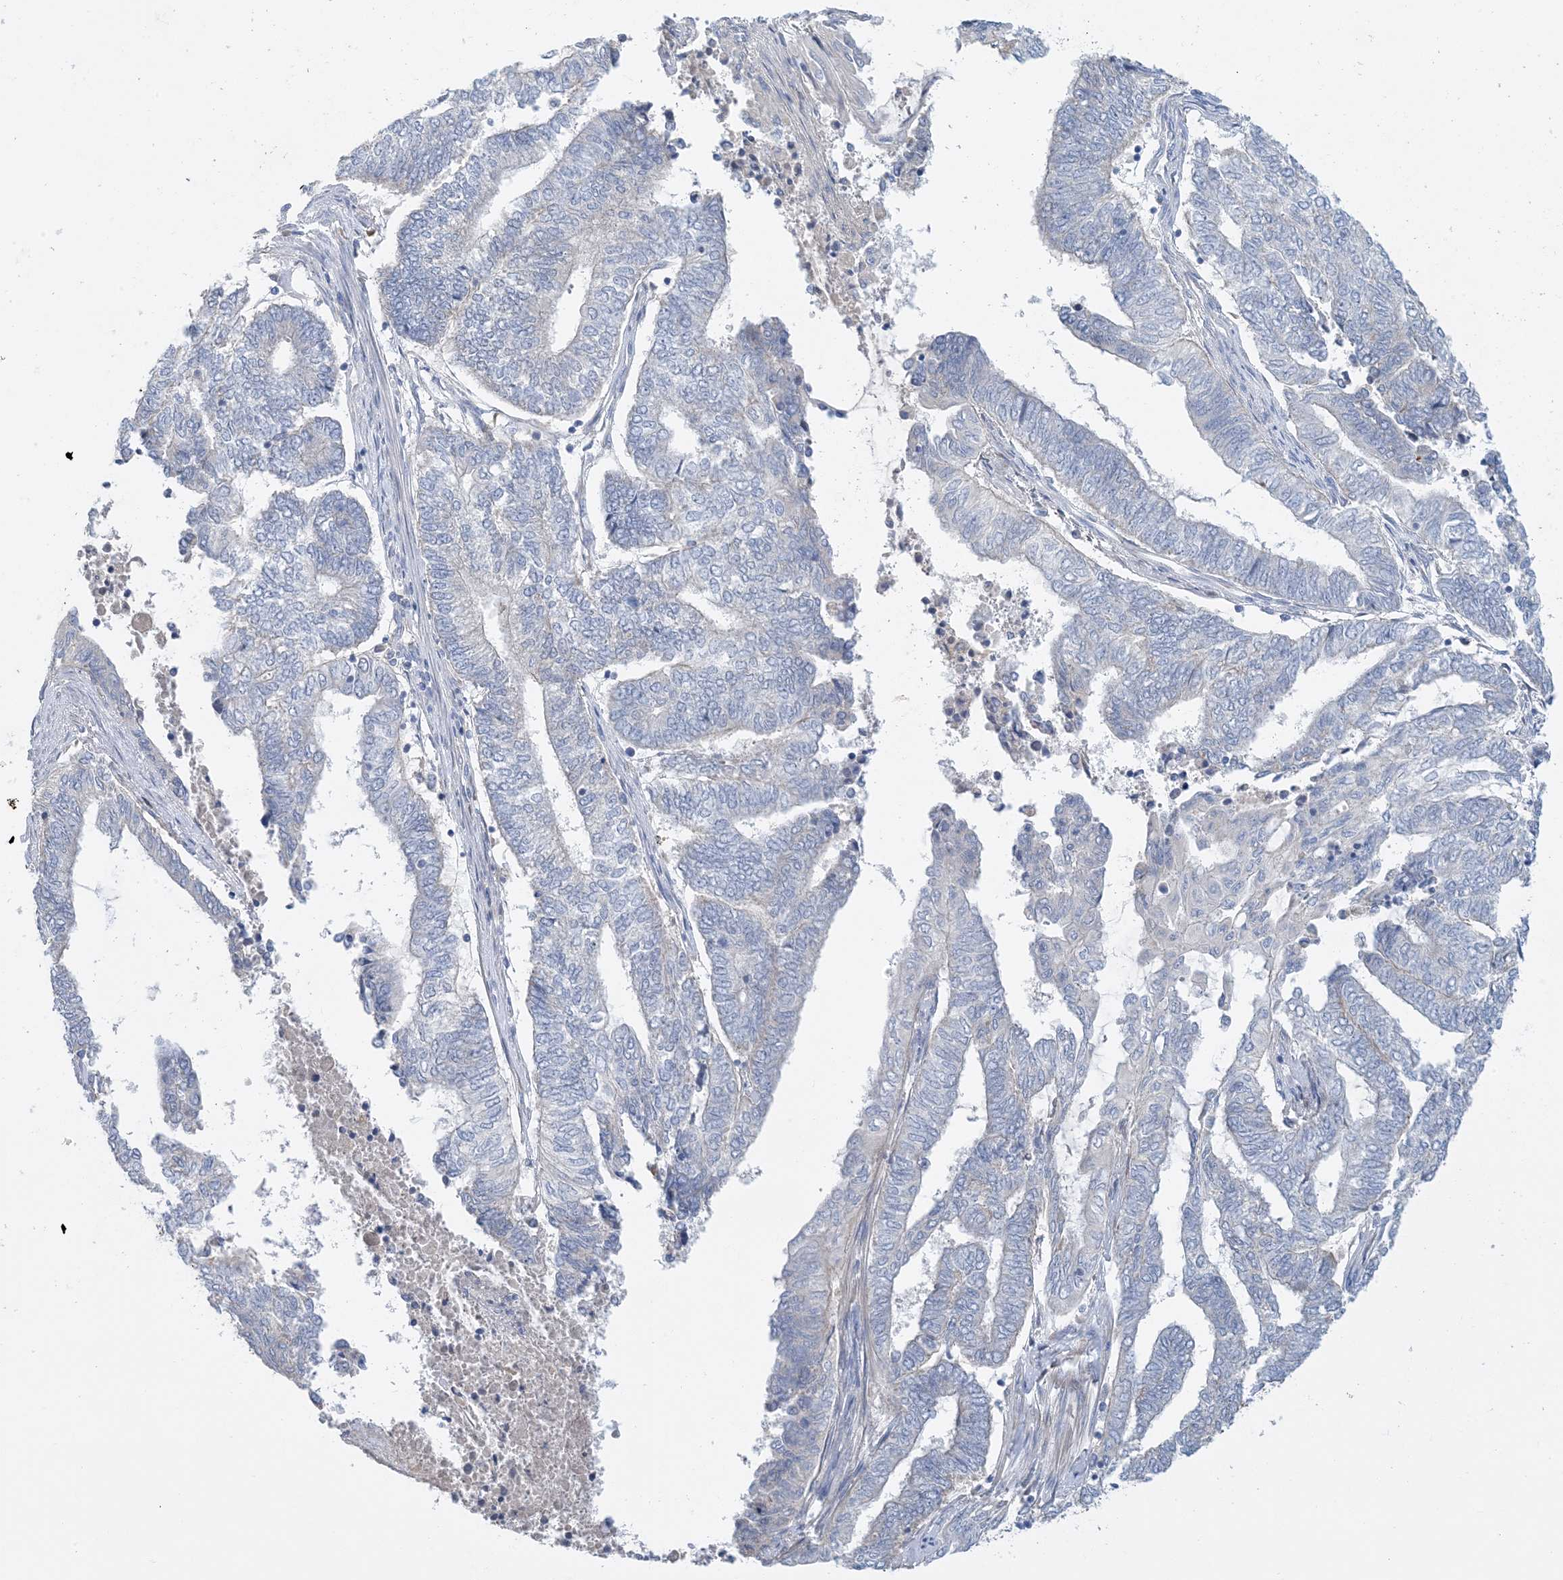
{"staining": {"intensity": "negative", "quantity": "none", "location": "none"}, "tissue": "endometrial cancer", "cell_type": "Tumor cells", "image_type": "cancer", "snomed": [{"axis": "morphology", "description": "Adenocarcinoma, NOS"}, {"axis": "topography", "description": "Uterus"}, {"axis": "topography", "description": "Endometrium"}], "caption": "This is an IHC histopathology image of endometrial cancer (adenocarcinoma). There is no expression in tumor cells.", "gene": "ZCCHC18", "patient": {"sex": "female", "age": 70}}